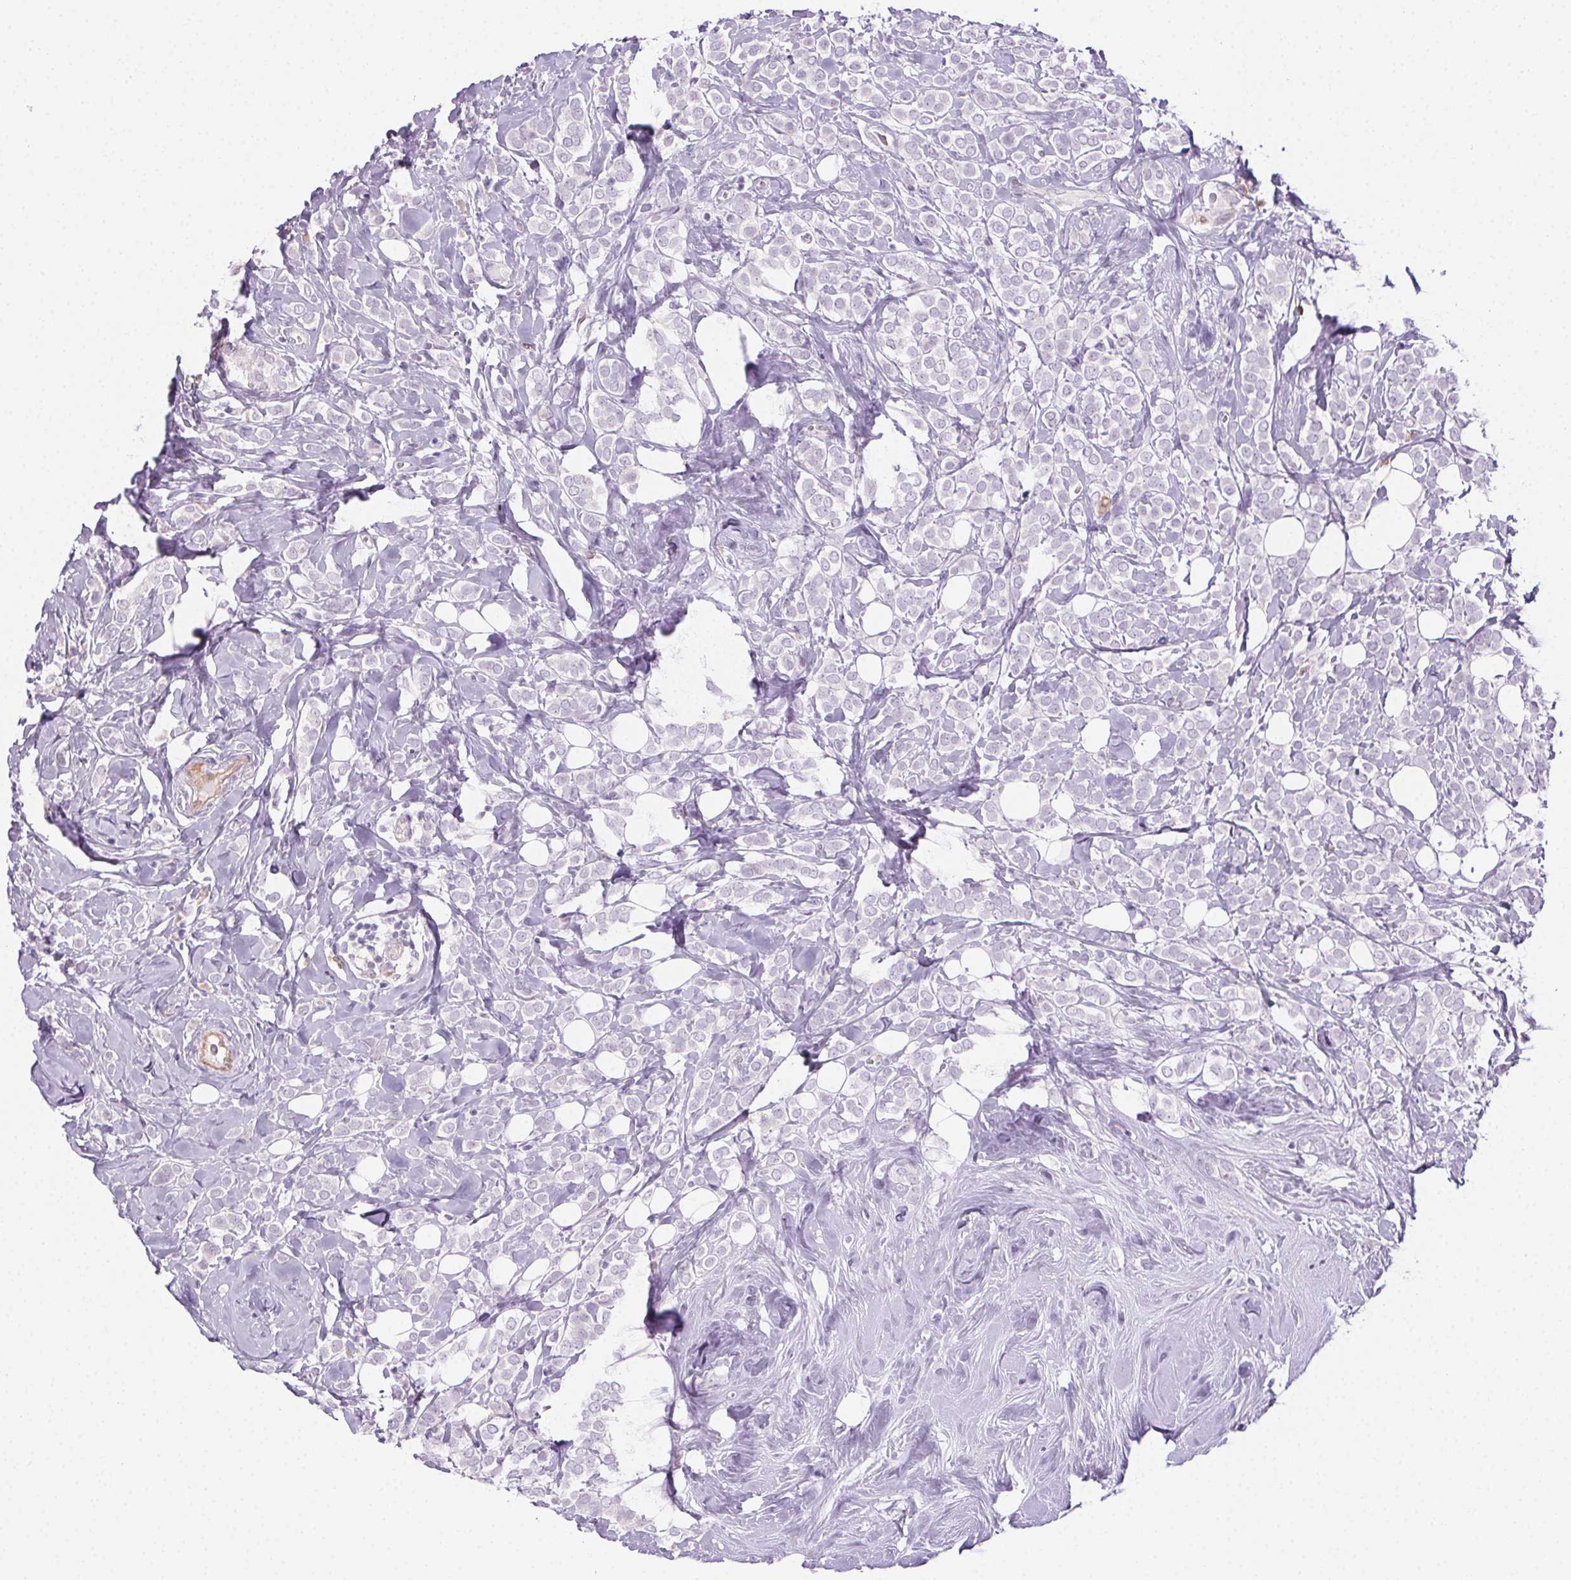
{"staining": {"intensity": "negative", "quantity": "none", "location": "none"}, "tissue": "breast cancer", "cell_type": "Tumor cells", "image_type": "cancer", "snomed": [{"axis": "morphology", "description": "Lobular carcinoma"}, {"axis": "topography", "description": "Breast"}], "caption": "This is an immunohistochemistry image of human breast cancer. There is no positivity in tumor cells.", "gene": "TMEM45A", "patient": {"sex": "female", "age": 49}}